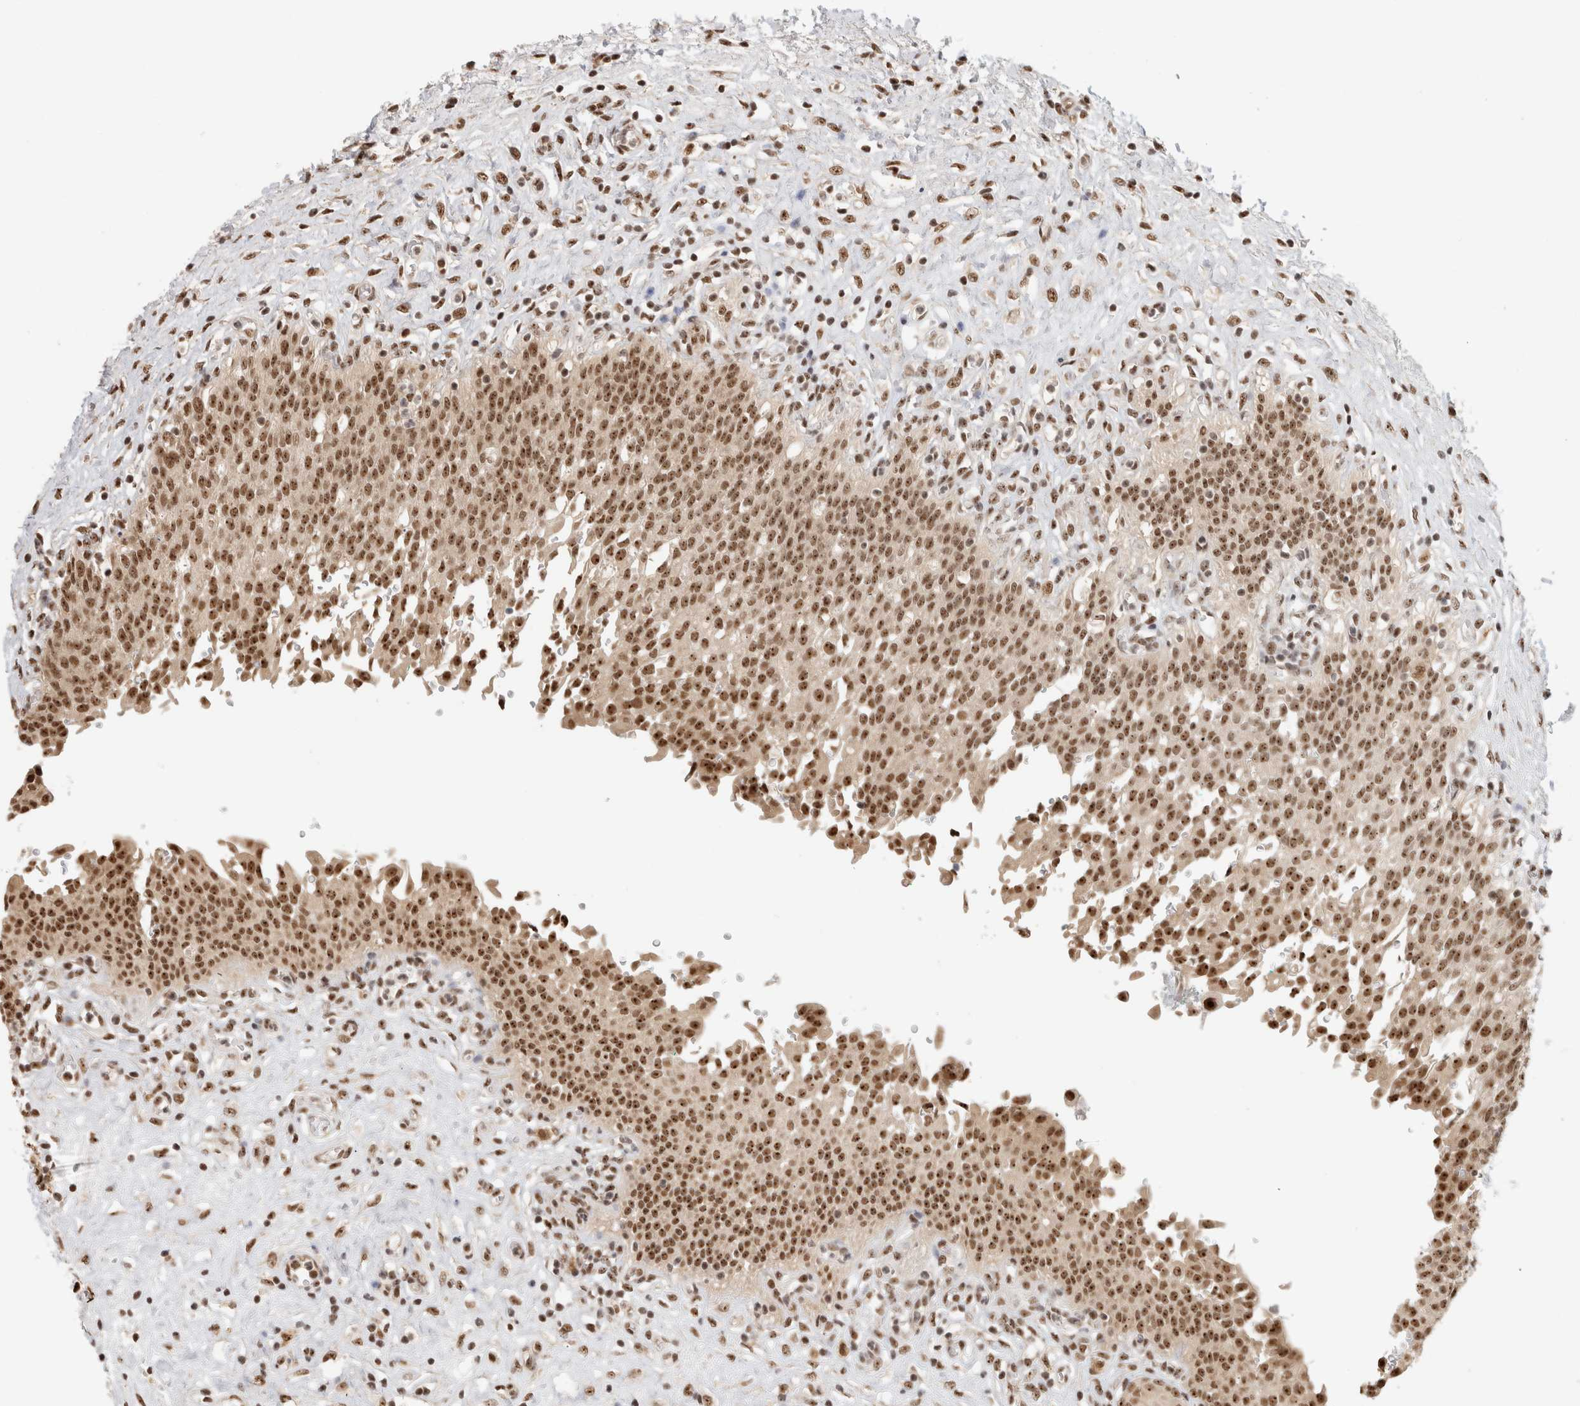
{"staining": {"intensity": "strong", "quantity": ">75%", "location": "nuclear"}, "tissue": "urinary bladder", "cell_type": "Urothelial cells", "image_type": "normal", "snomed": [{"axis": "morphology", "description": "Urothelial carcinoma, High grade"}, {"axis": "topography", "description": "Urinary bladder"}], "caption": "Immunohistochemistry photomicrograph of normal urinary bladder stained for a protein (brown), which reveals high levels of strong nuclear staining in approximately >75% of urothelial cells.", "gene": "EBNA1BP2", "patient": {"sex": "male", "age": 46}}